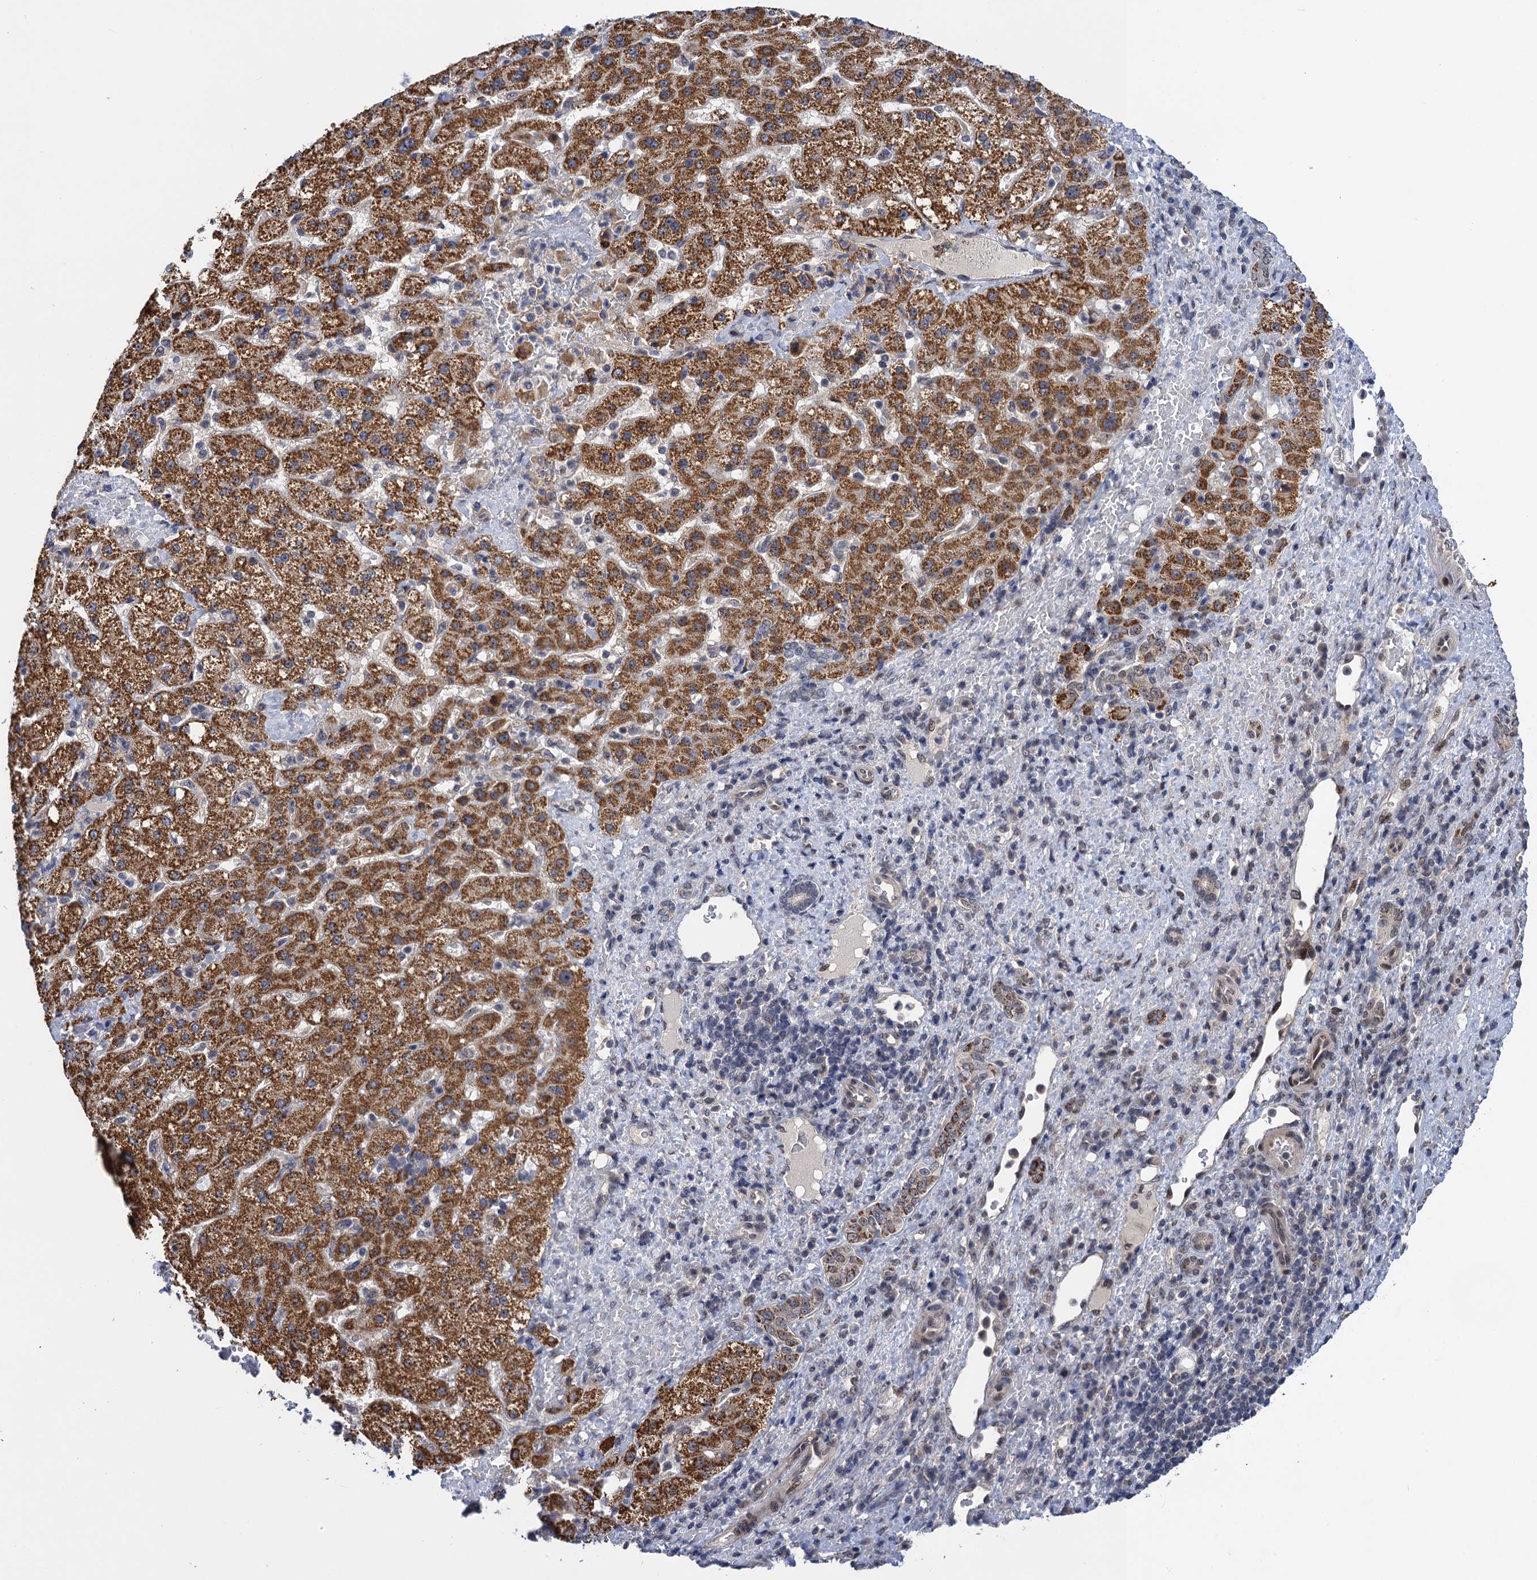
{"staining": {"intensity": "moderate", "quantity": ">75%", "location": "cytoplasmic/membranous"}, "tissue": "liver cancer", "cell_type": "Tumor cells", "image_type": "cancer", "snomed": [{"axis": "morphology", "description": "Normal tissue, NOS"}, {"axis": "morphology", "description": "Carcinoma, Hepatocellular, NOS"}, {"axis": "topography", "description": "Liver"}], "caption": "Moderate cytoplasmic/membranous protein expression is appreciated in approximately >75% of tumor cells in liver cancer.", "gene": "ZAR1L", "patient": {"sex": "male", "age": 57}}